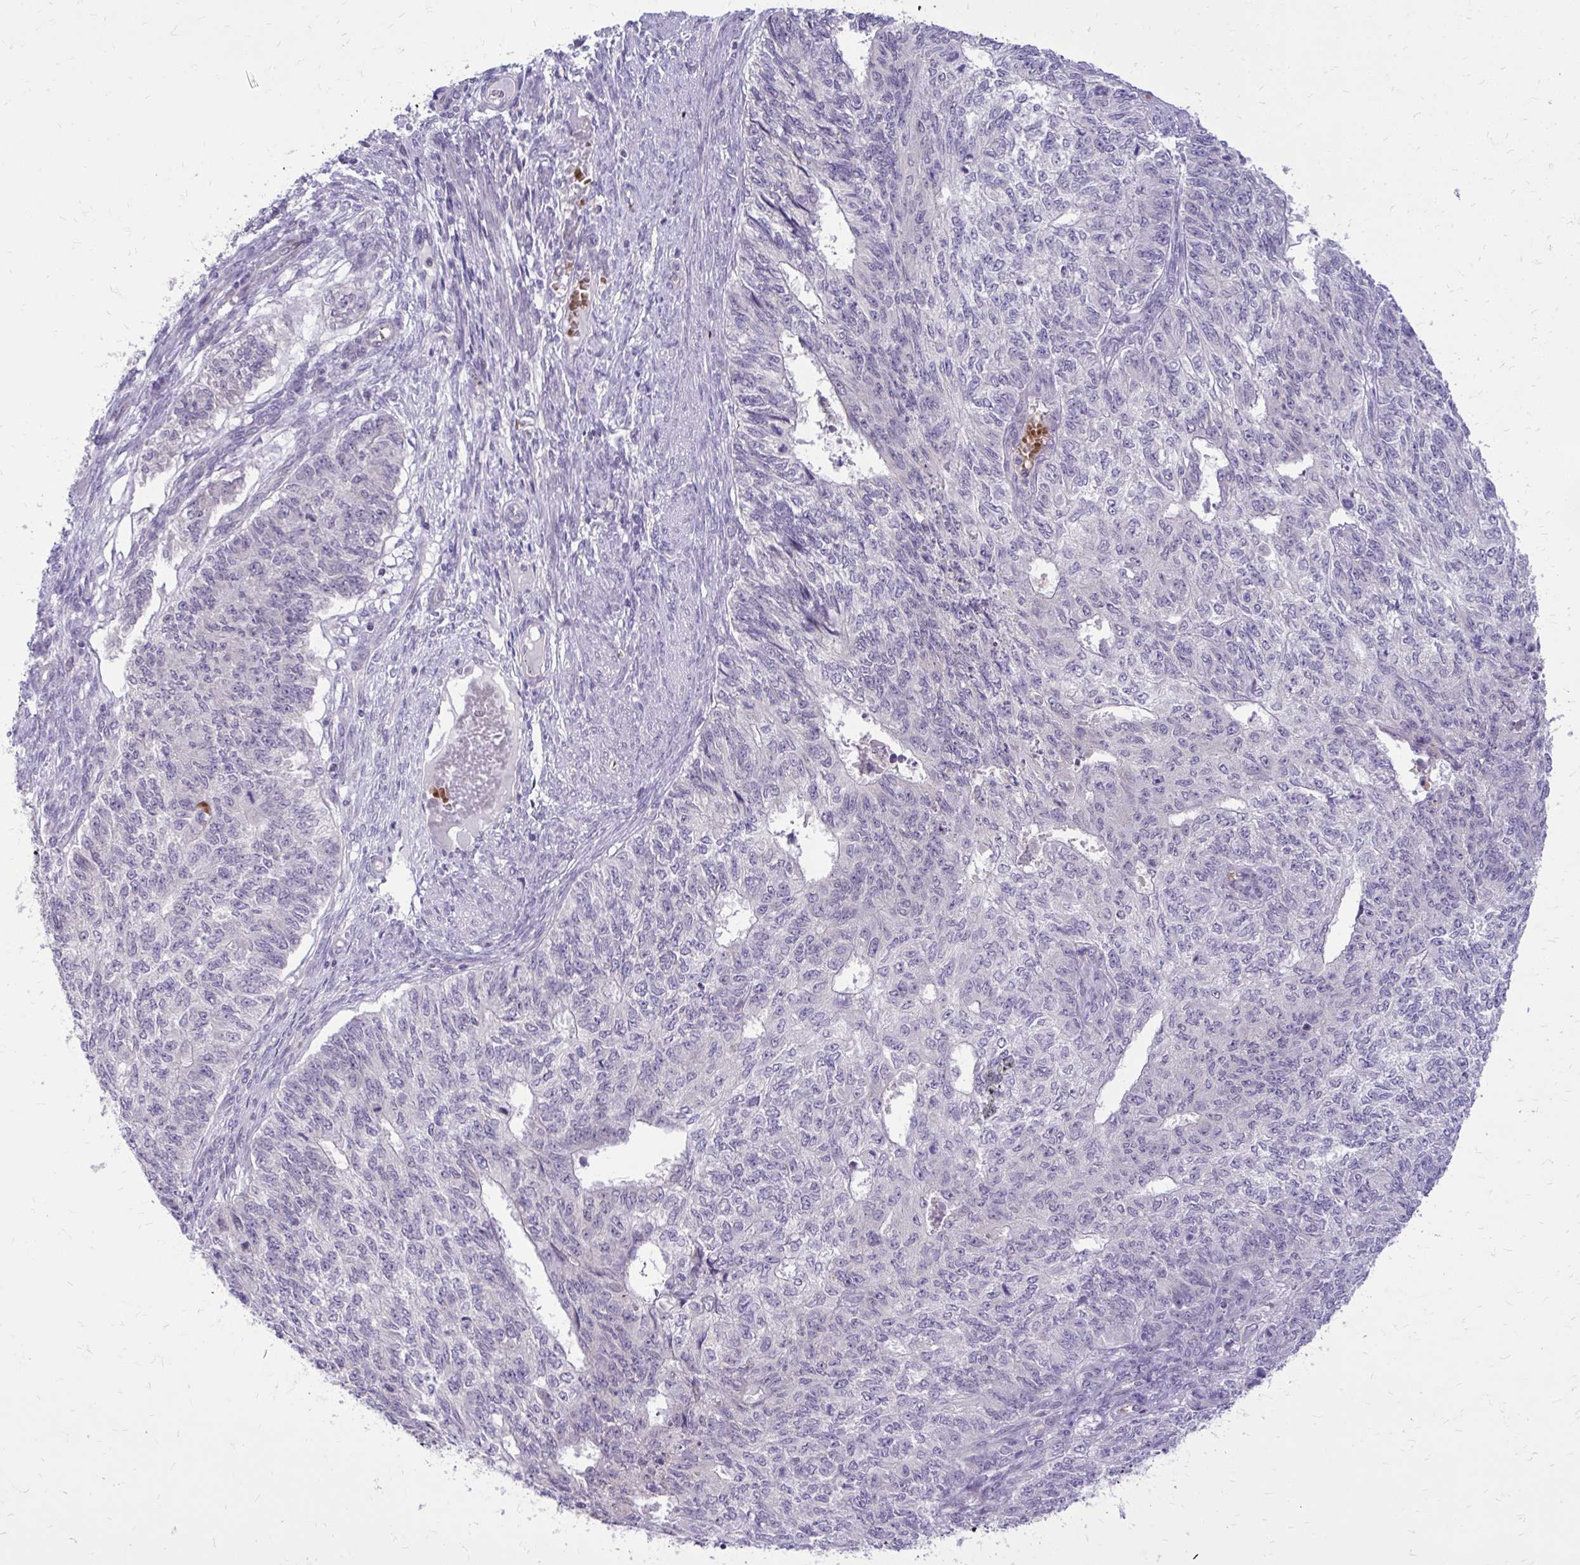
{"staining": {"intensity": "negative", "quantity": "none", "location": "none"}, "tissue": "endometrial cancer", "cell_type": "Tumor cells", "image_type": "cancer", "snomed": [{"axis": "morphology", "description": "Adenocarcinoma, NOS"}, {"axis": "topography", "description": "Endometrium"}], "caption": "Immunohistochemistry of endometrial cancer (adenocarcinoma) displays no staining in tumor cells.", "gene": "DPY19L1", "patient": {"sex": "female", "age": 32}}